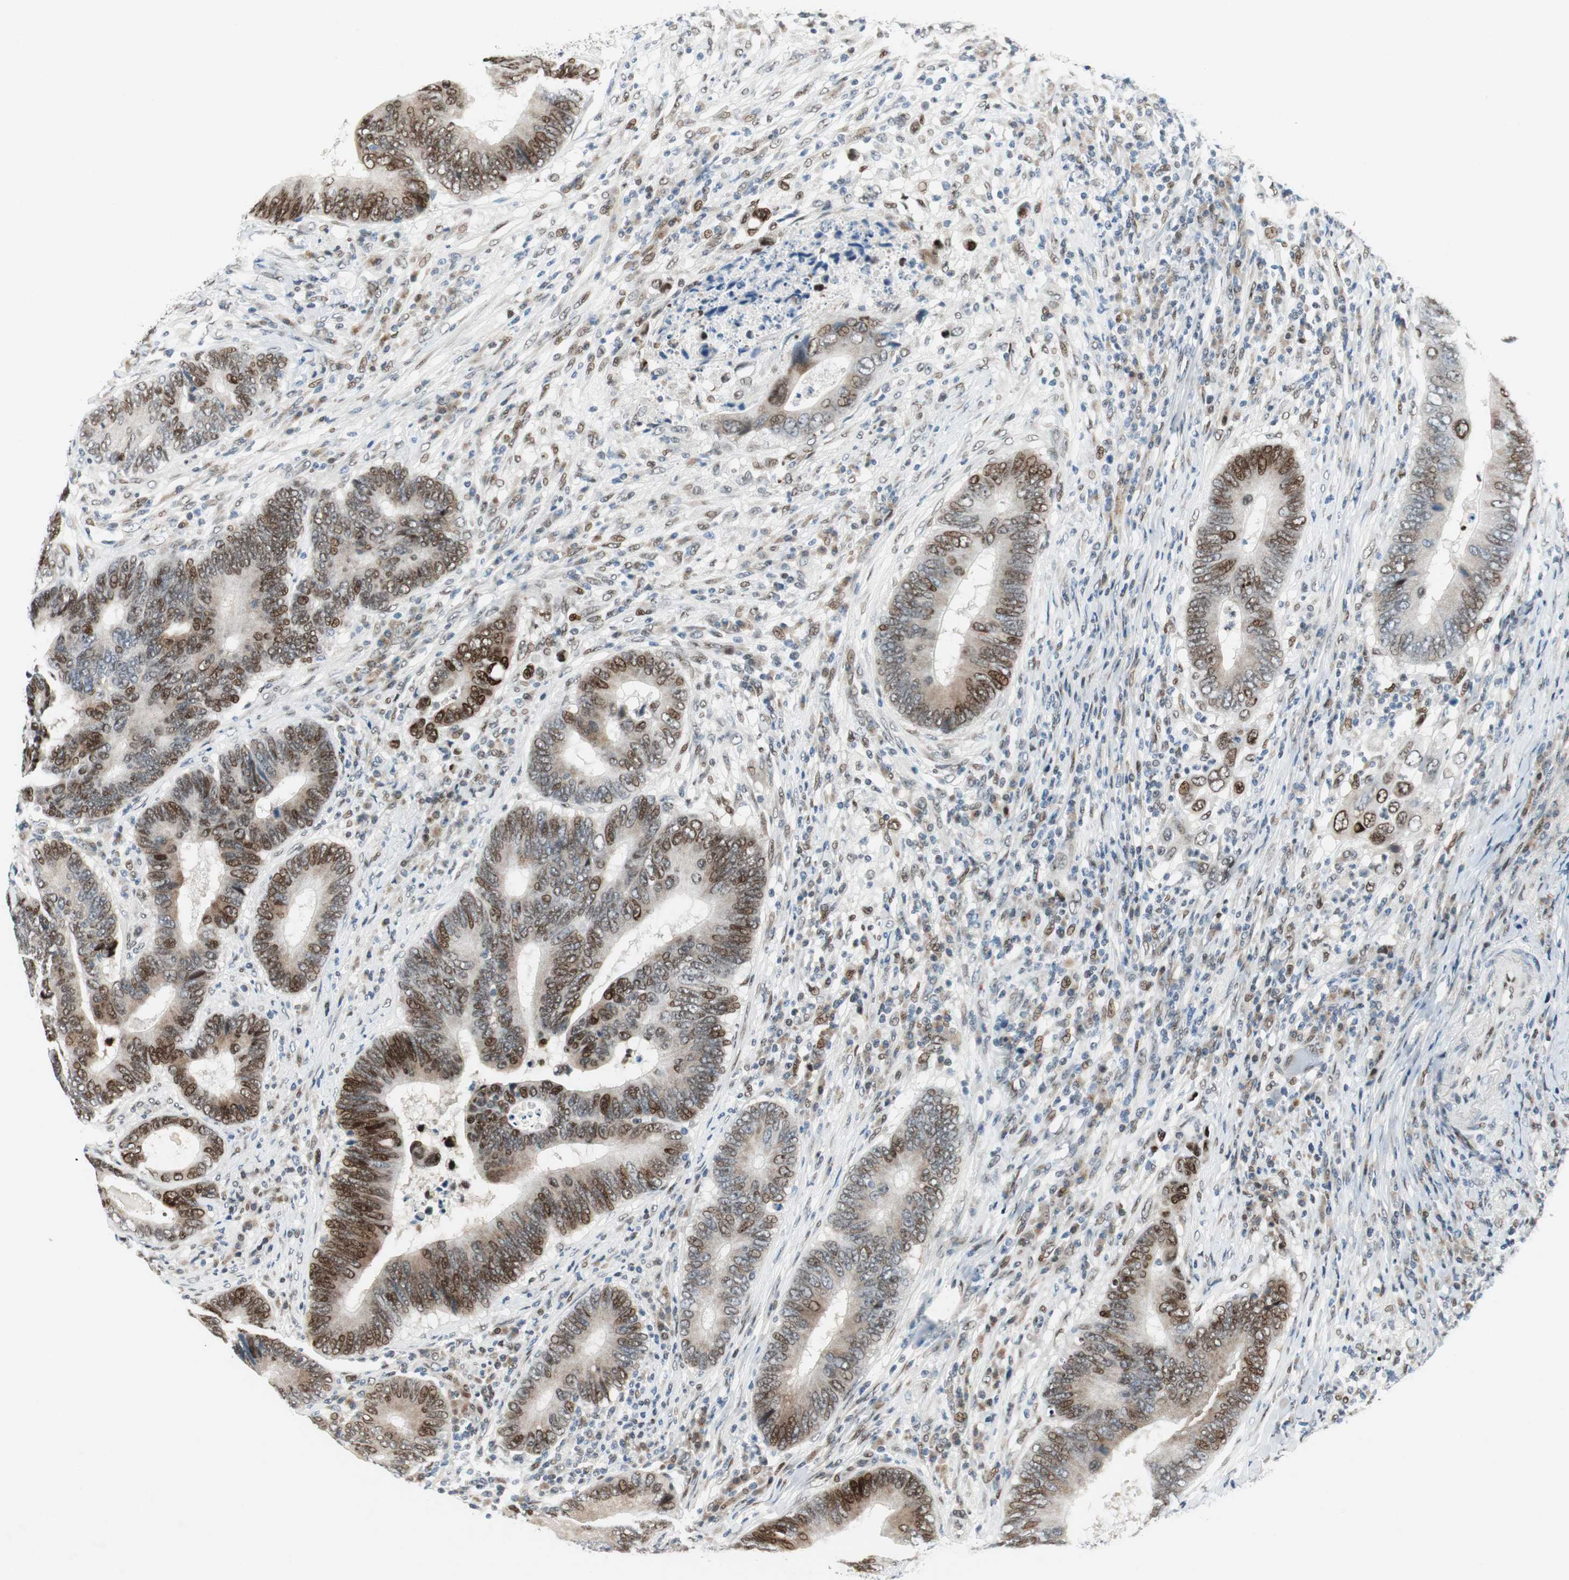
{"staining": {"intensity": "strong", "quantity": "25%-75%", "location": "nuclear"}, "tissue": "colorectal cancer", "cell_type": "Tumor cells", "image_type": "cancer", "snomed": [{"axis": "morphology", "description": "Adenocarcinoma, NOS"}, {"axis": "topography", "description": "Colon"}], "caption": "Protein analysis of colorectal cancer (adenocarcinoma) tissue shows strong nuclear positivity in about 25%-75% of tumor cells.", "gene": "AJUBA", "patient": {"sex": "female", "age": 78}}